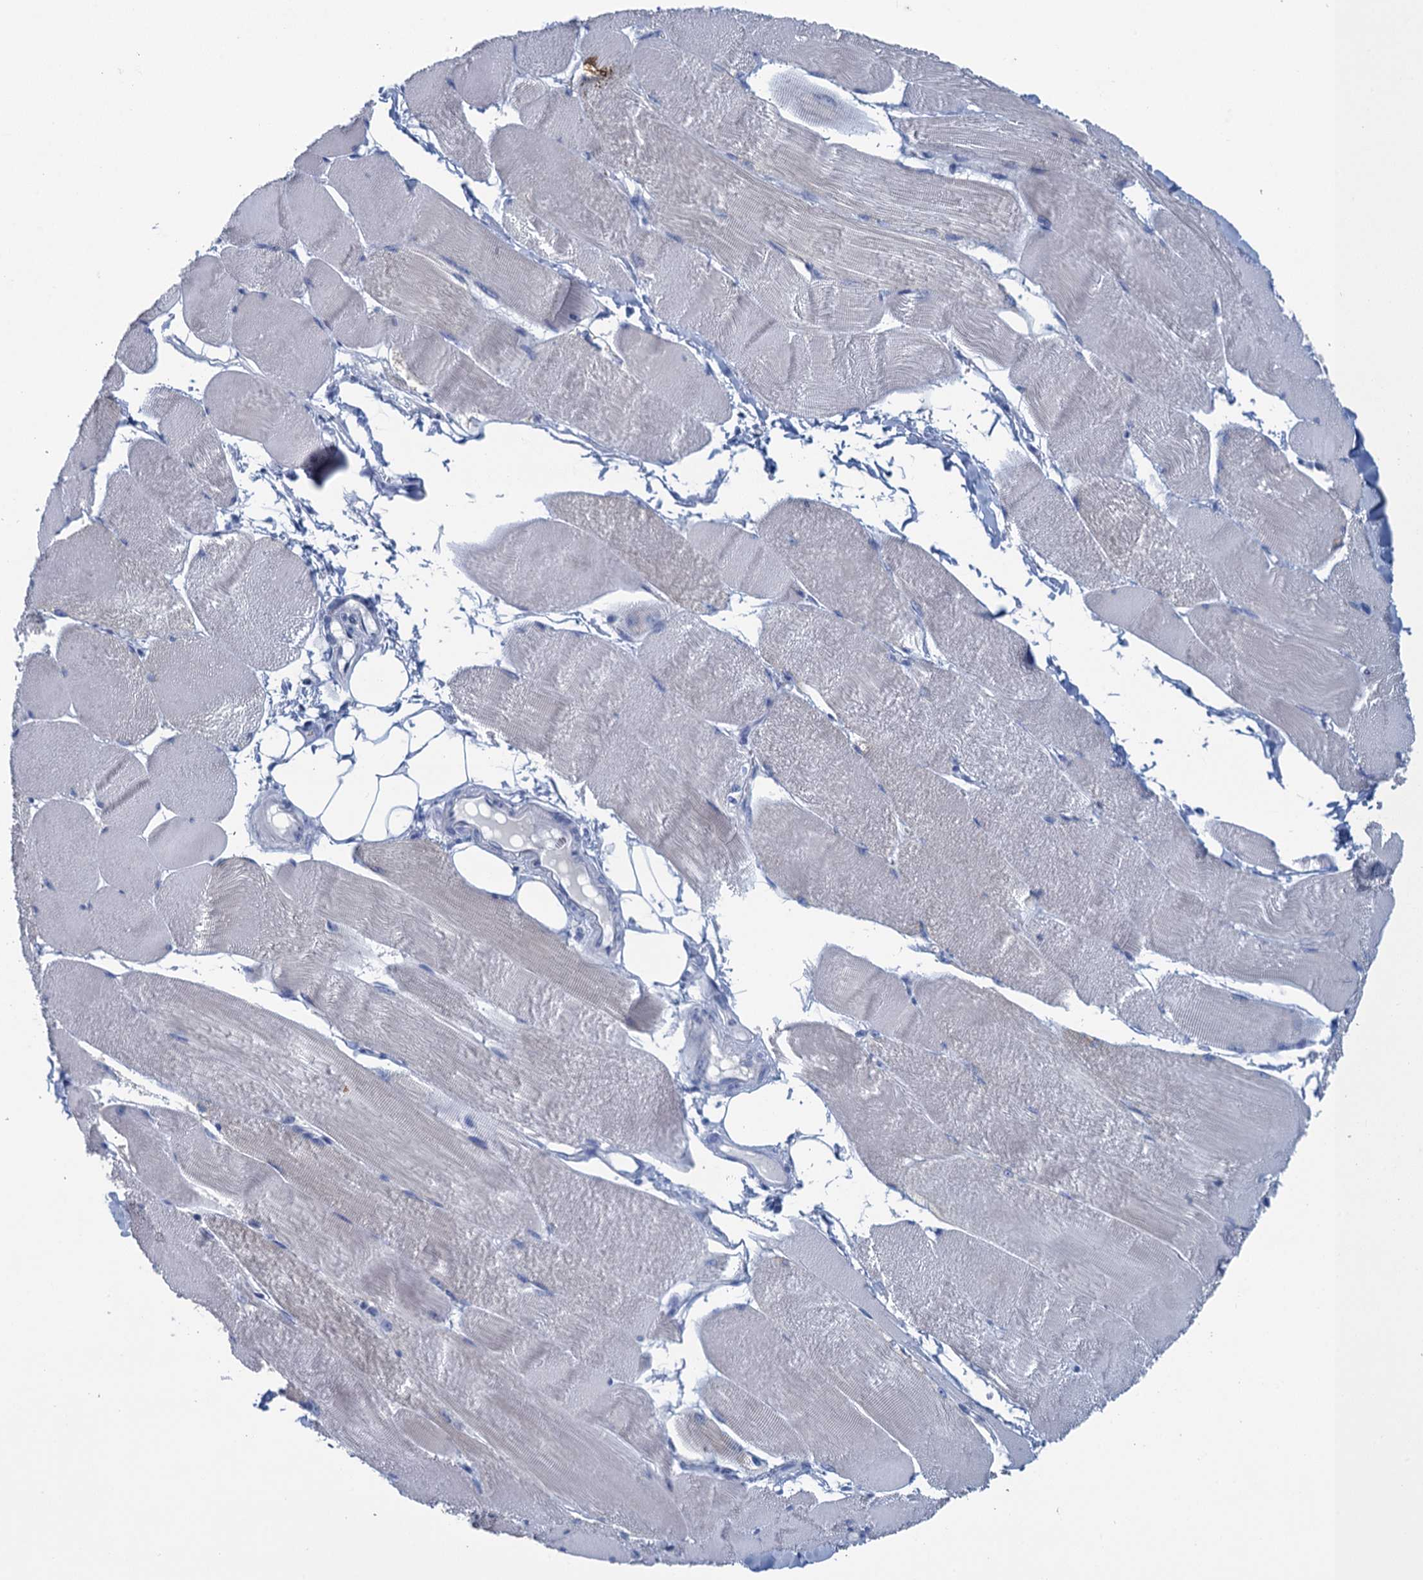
{"staining": {"intensity": "negative", "quantity": "none", "location": "none"}, "tissue": "skeletal muscle", "cell_type": "Myocytes", "image_type": "normal", "snomed": [{"axis": "morphology", "description": "Normal tissue, NOS"}, {"axis": "morphology", "description": "Basal cell carcinoma"}, {"axis": "topography", "description": "Skeletal muscle"}], "caption": "Photomicrograph shows no significant protein positivity in myocytes of benign skeletal muscle. Brightfield microscopy of immunohistochemistry stained with DAB (brown) and hematoxylin (blue), captured at high magnification.", "gene": "SCEL", "patient": {"sex": "female", "age": 64}}